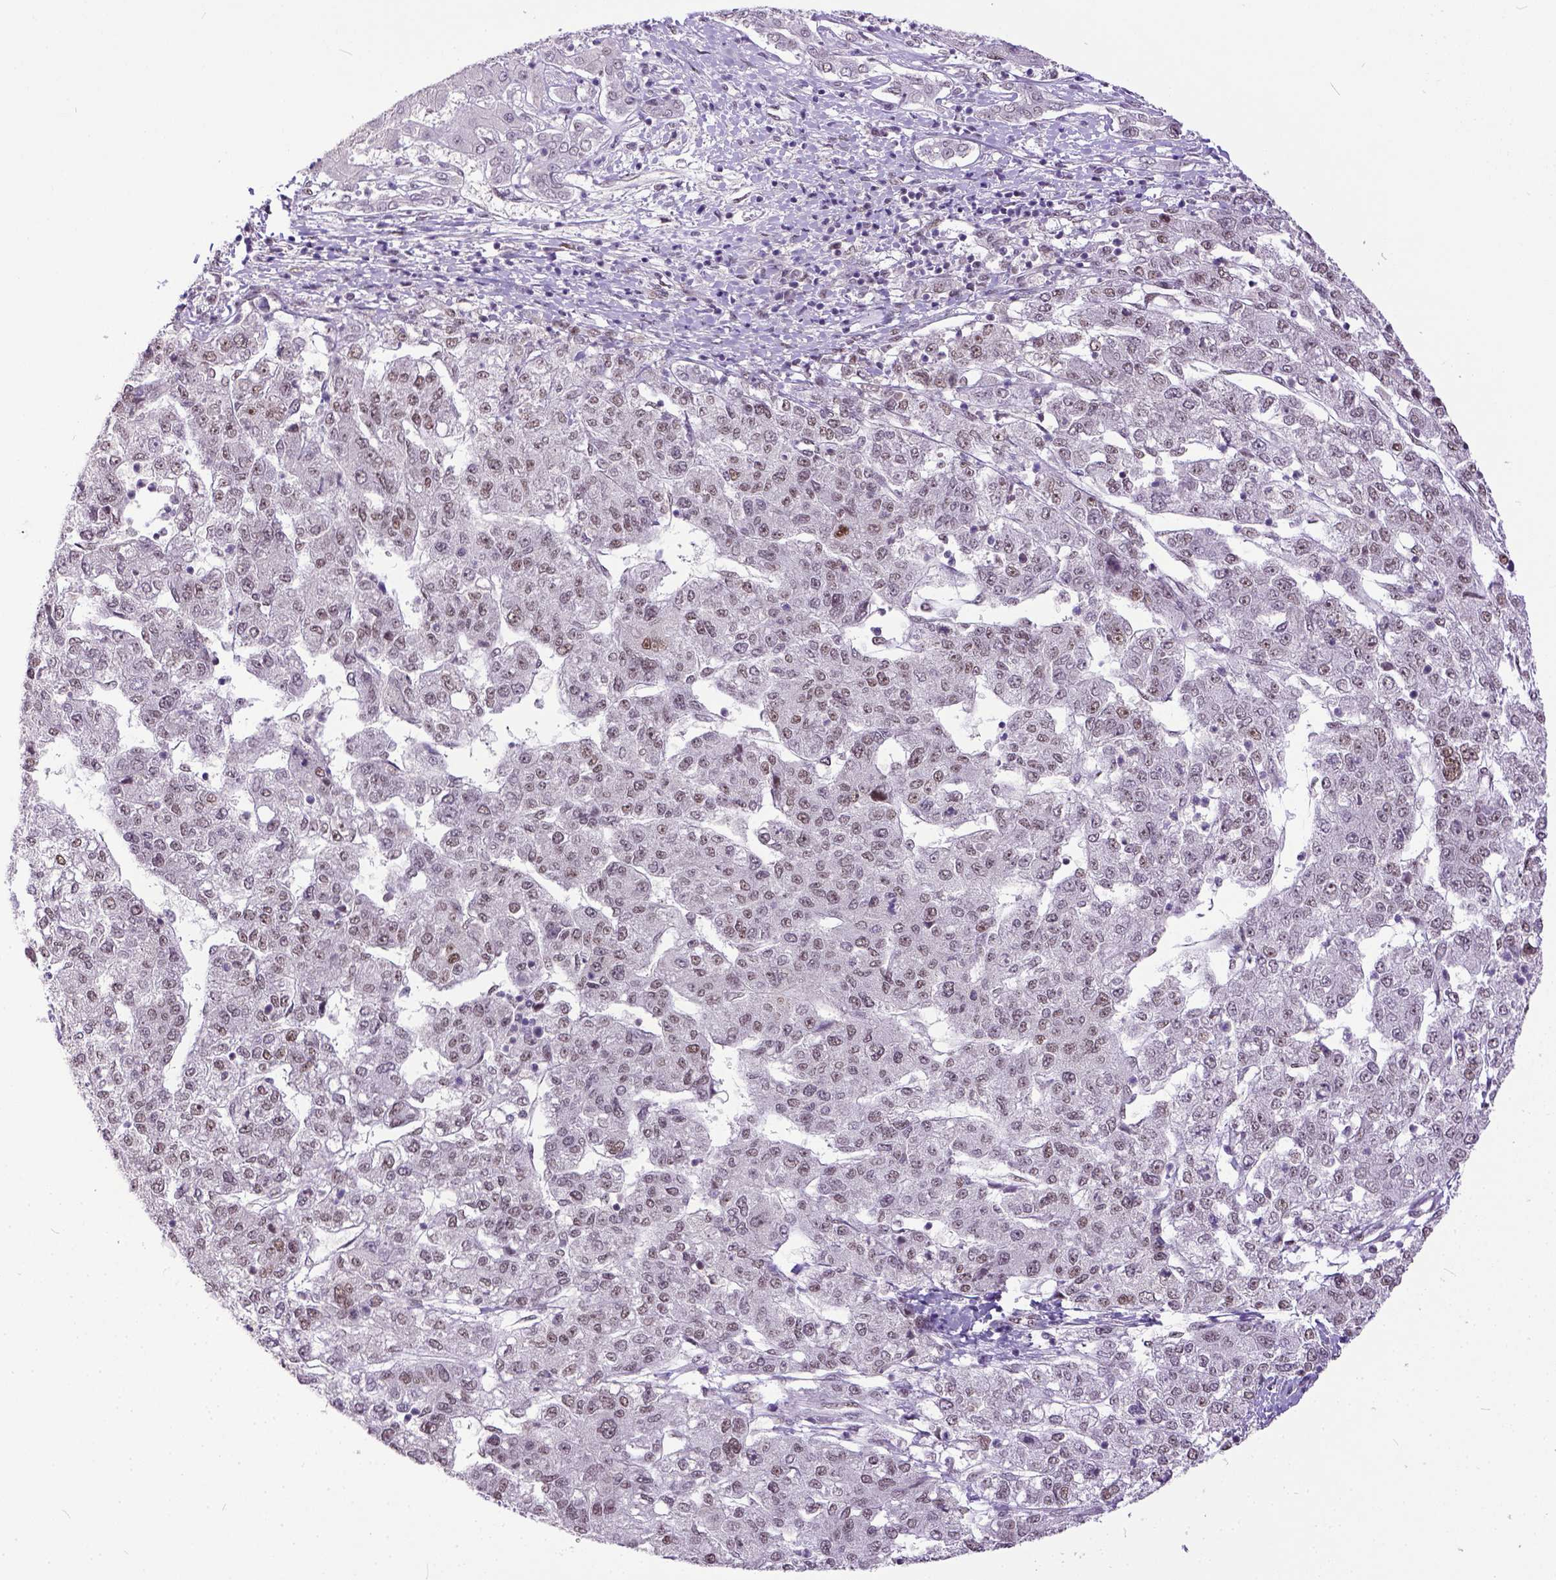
{"staining": {"intensity": "weak", "quantity": "25%-75%", "location": "nuclear"}, "tissue": "liver cancer", "cell_type": "Tumor cells", "image_type": "cancer", "snomed": [{"axis": "morphology", "description": "Carcinoma, Hepatocellular, NOS"}, {"axis": "topography", "description": "Liver"}], "caption": "Immunohistochemical staining of human liver hepatocellular carcinoma displays low levels of weak nuclear protein positivity in approximately 25%-75% of tumor cells. (DAB = brown stain, brightfield microscopy at high magnification).", "gene": "ERCC1", "patient": {"sex": "male", "age": 56}}